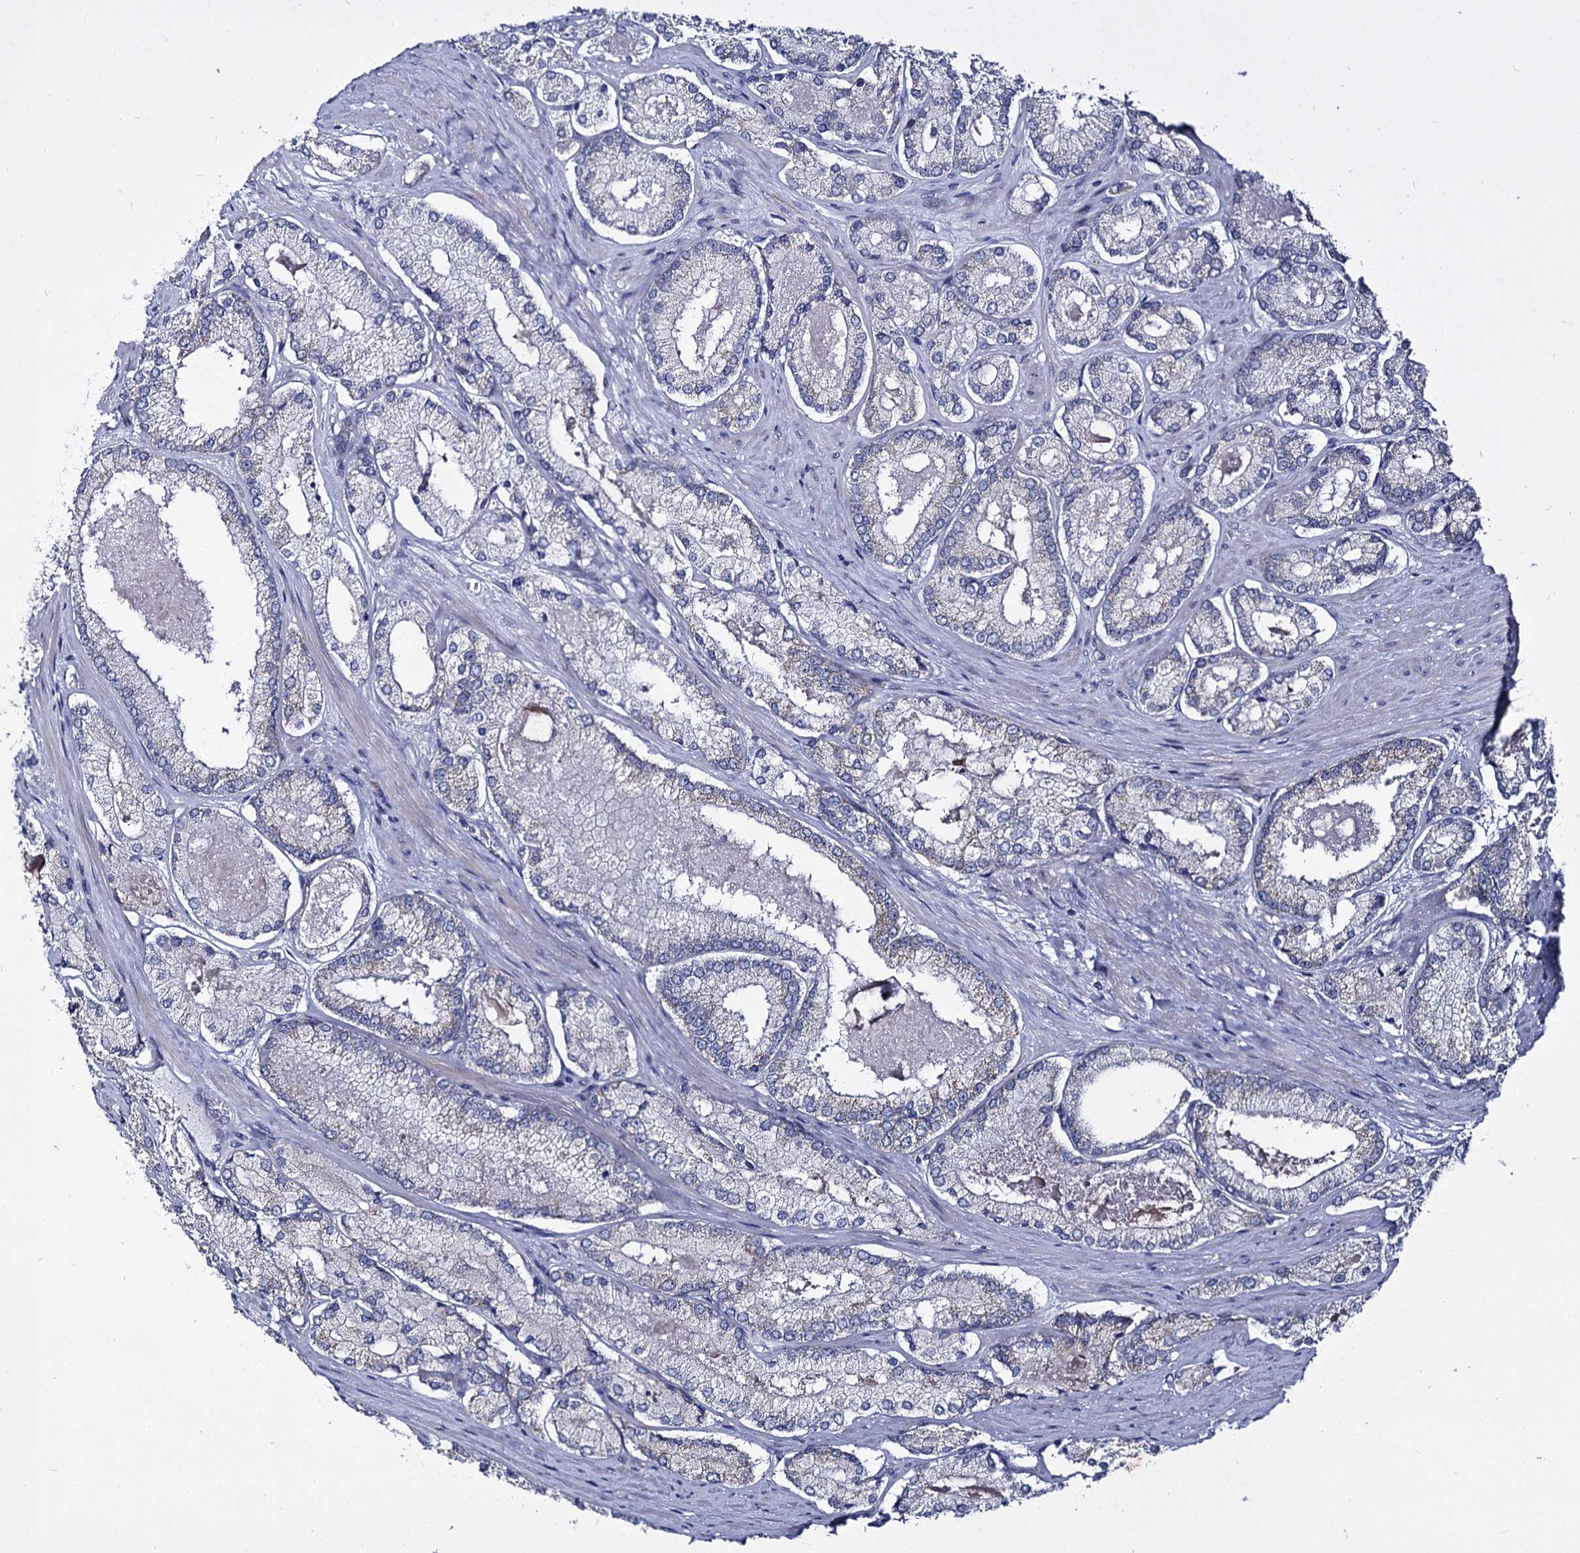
{"staining": {"intensity": "negative", "quantity": "none", "location": "none"}, "tissue": "prostate cancer", "cell_type": "Tumor cells", "image_type": "cancer", "snomed": [{"axis": "morphology", "description": "Adenocarcinoma, Low grade"}, {"axis": "topography", "description": "Prostate"}], "caption": "Protein analysis of prostate adenocarcinoma (low-grade) exhibits no significant positivity in tumor cells.", "gene": "PANX2", "patient": {"sex": "male", "age": 74}}